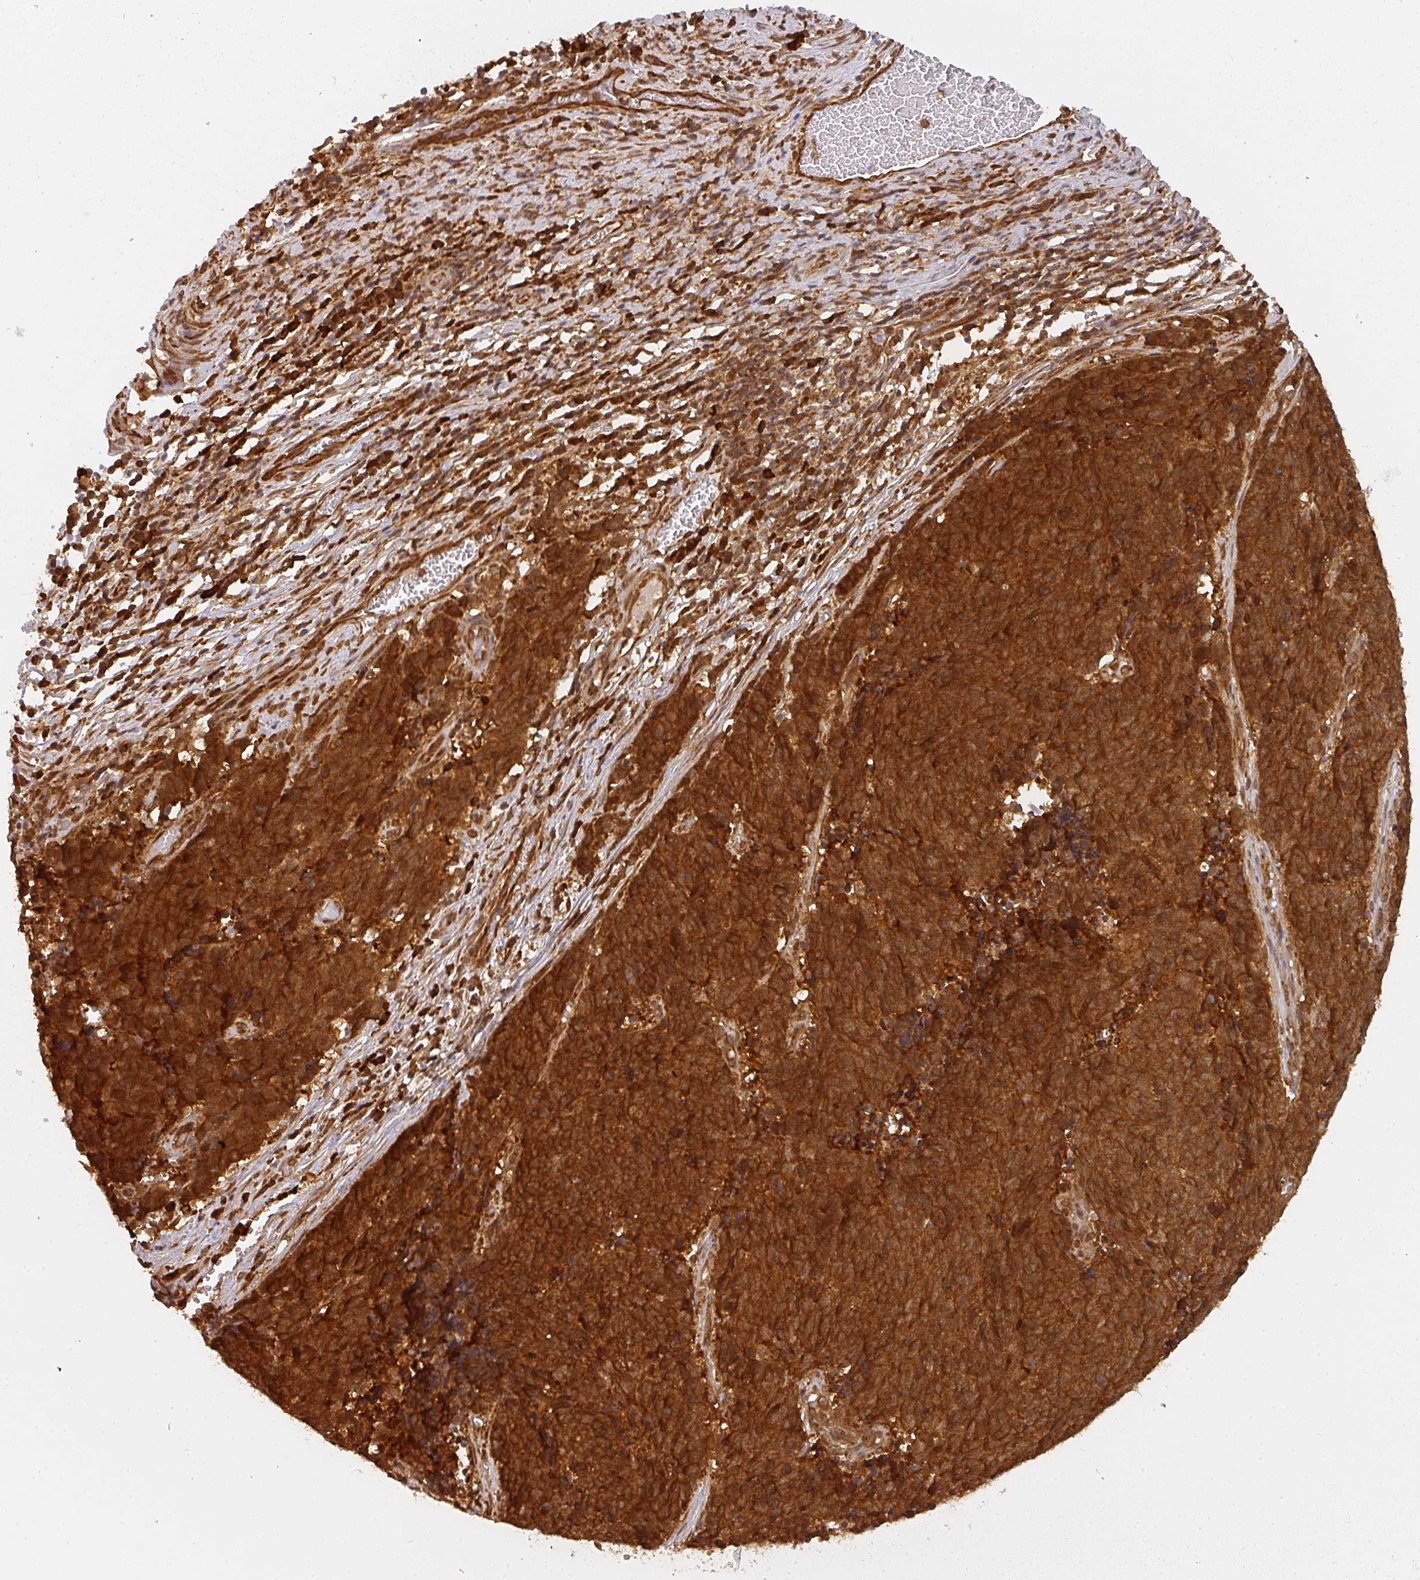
{"staining": {"intensity": "strong", "quantity": ">75%", "location": "cytoplasmic/membranous"}, "tissue": "cervical cancer", "cell_type": "Tumor cells", "image_type": "cancer", "snomed": [{"axis": "morphology", "description": "Squamous cell carcinoma, NOS"}, {"axis": "topography", "description": "Cervix"}], "caption": "High-power microscopy captured an immunohistochemistry (IHC) photomicrograph of cervical cancer, revealing strong cytoplasmic/membranous staining in approximately >75% of tumor cells.", "gene": "PPP6R3", "patient": {"sex": "female", "age": 29}}